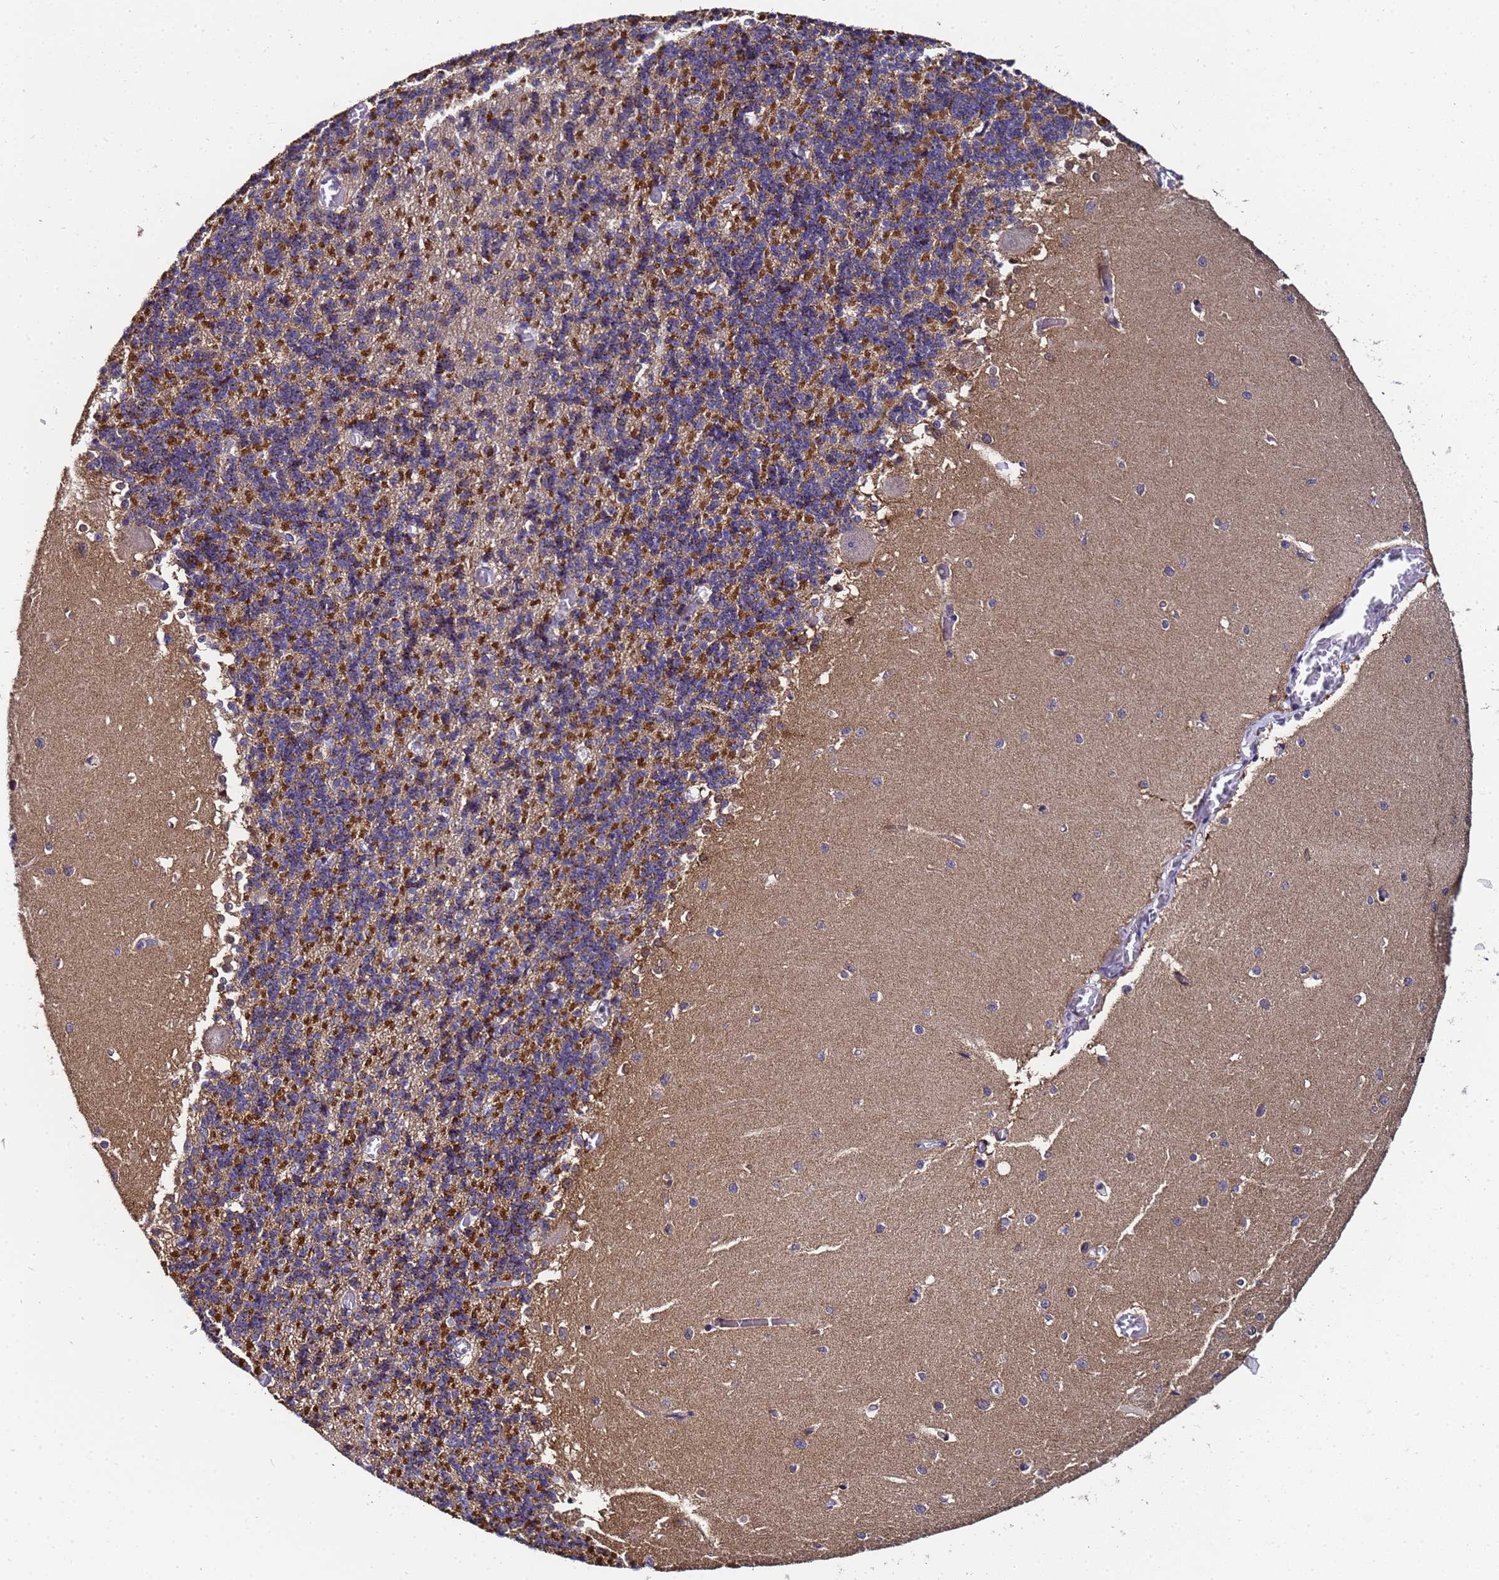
{"staining": {"intensity": "strong", "quantity": "25%-75%", "location": "cytoplasmic/membranous"}, "tissue": "cerebellum", "cell_type": "Cells in granular layer", "image_type": "normal", "snomed": [{"axis": "morphology", "description": "Normal tissue, NOS"}, {"axis": "topography", "description": "Cerebellum"}], "caption": "Immunohistochemical staining of benign human cerebellum exhibits 25%-75% levels of strong cytoplasmic/membranous protein expression in approximately 25%-75% of cells in granular layer.", "gene": "ANAPC13", "patient": {"sex": "male", "age": 37}}